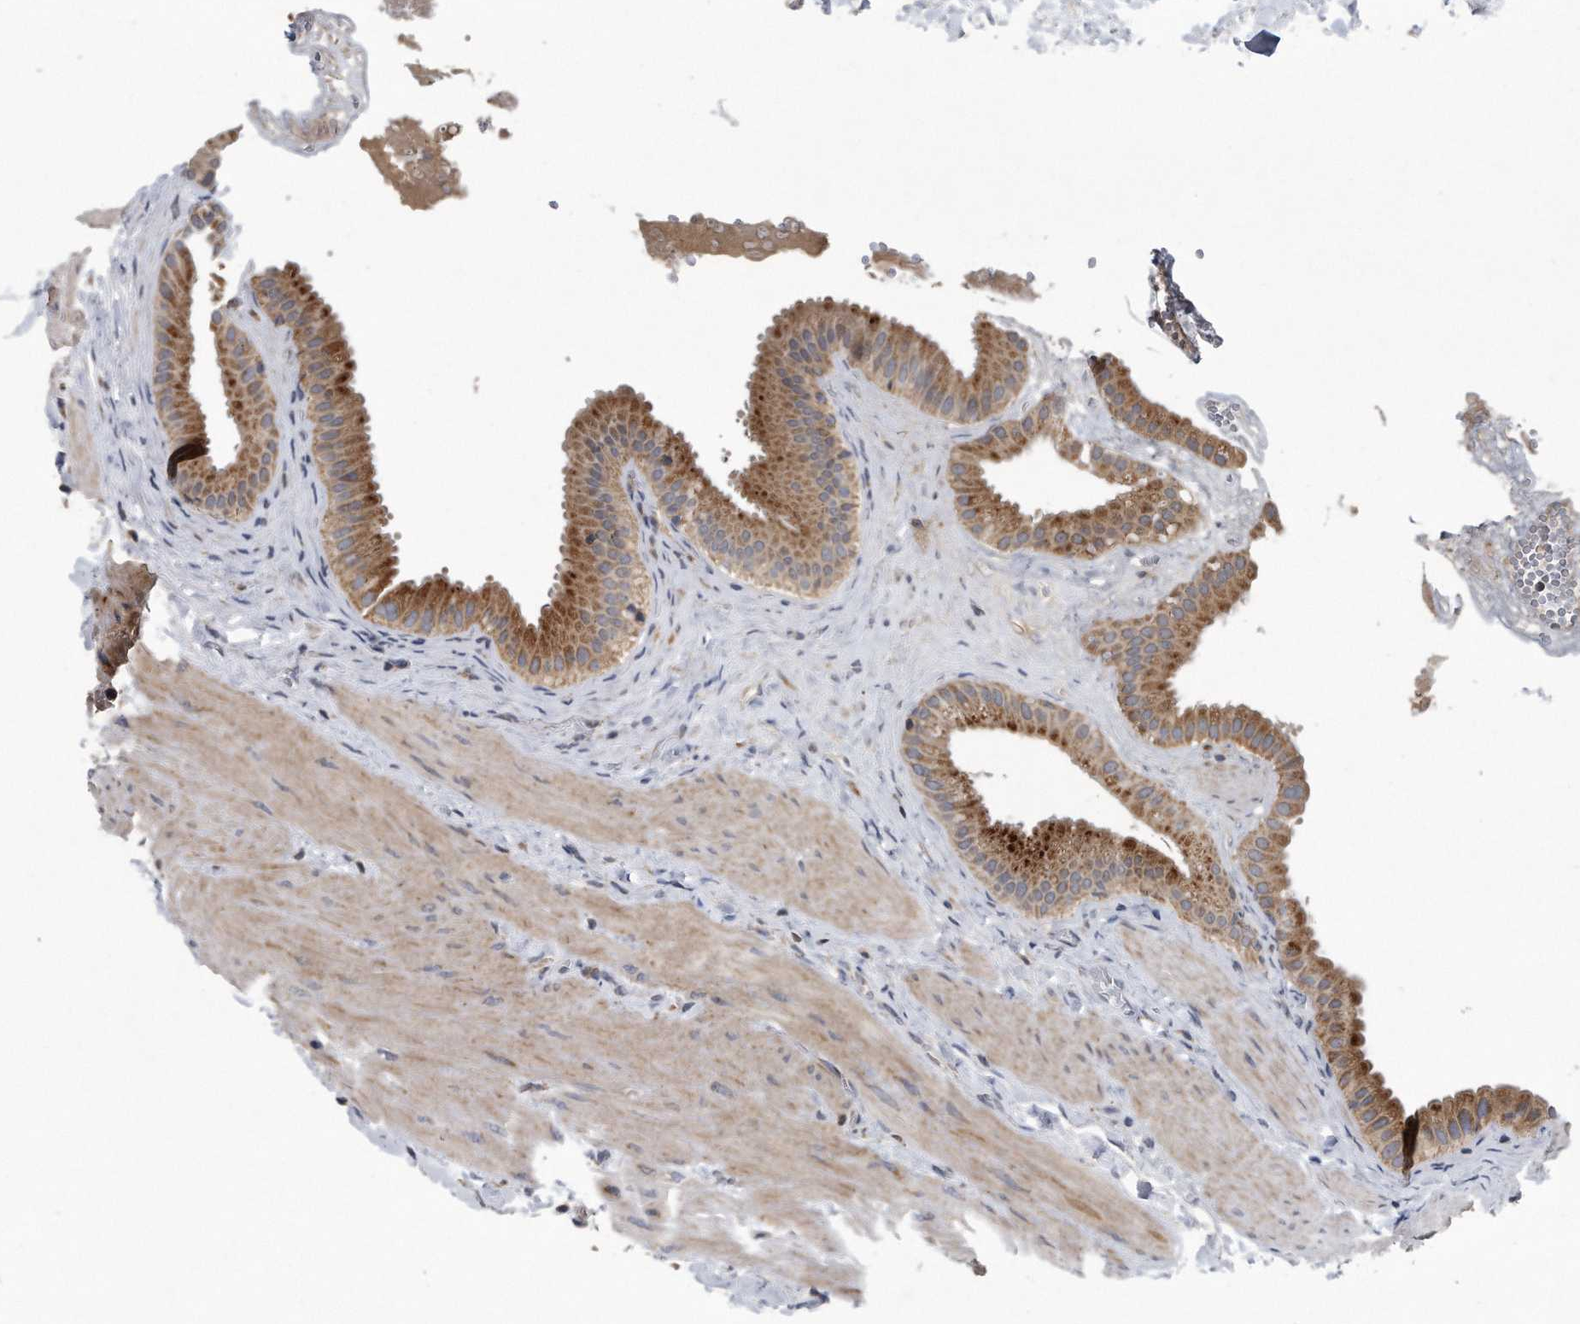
{"staining": {"intensity": "moderate", "quantity": ">75%", "location": "cytoplasmic/membranous"}, "tissue": "gallbladder", "cell_type": "Glandular cells", "image_type": "normal", "snomed": [{"axis": "morphology", "description": "Normal tissue, NOS"}, {"axis": "topography", "description": "Gallbladder"}], "caption": "Protein expression analysis of benign gallbladder displays moderate cytoplasmic/membranous expression in about >75% of glandular cells. The protein of interest is stained brown, and the nuclei are stained in blue (DAB (3,3'-diaminobenzidine) IHC with brightfield microscopy, high magnification).", "gene": "LYRM4", "patient": {"sex": "male", "age": 55}}